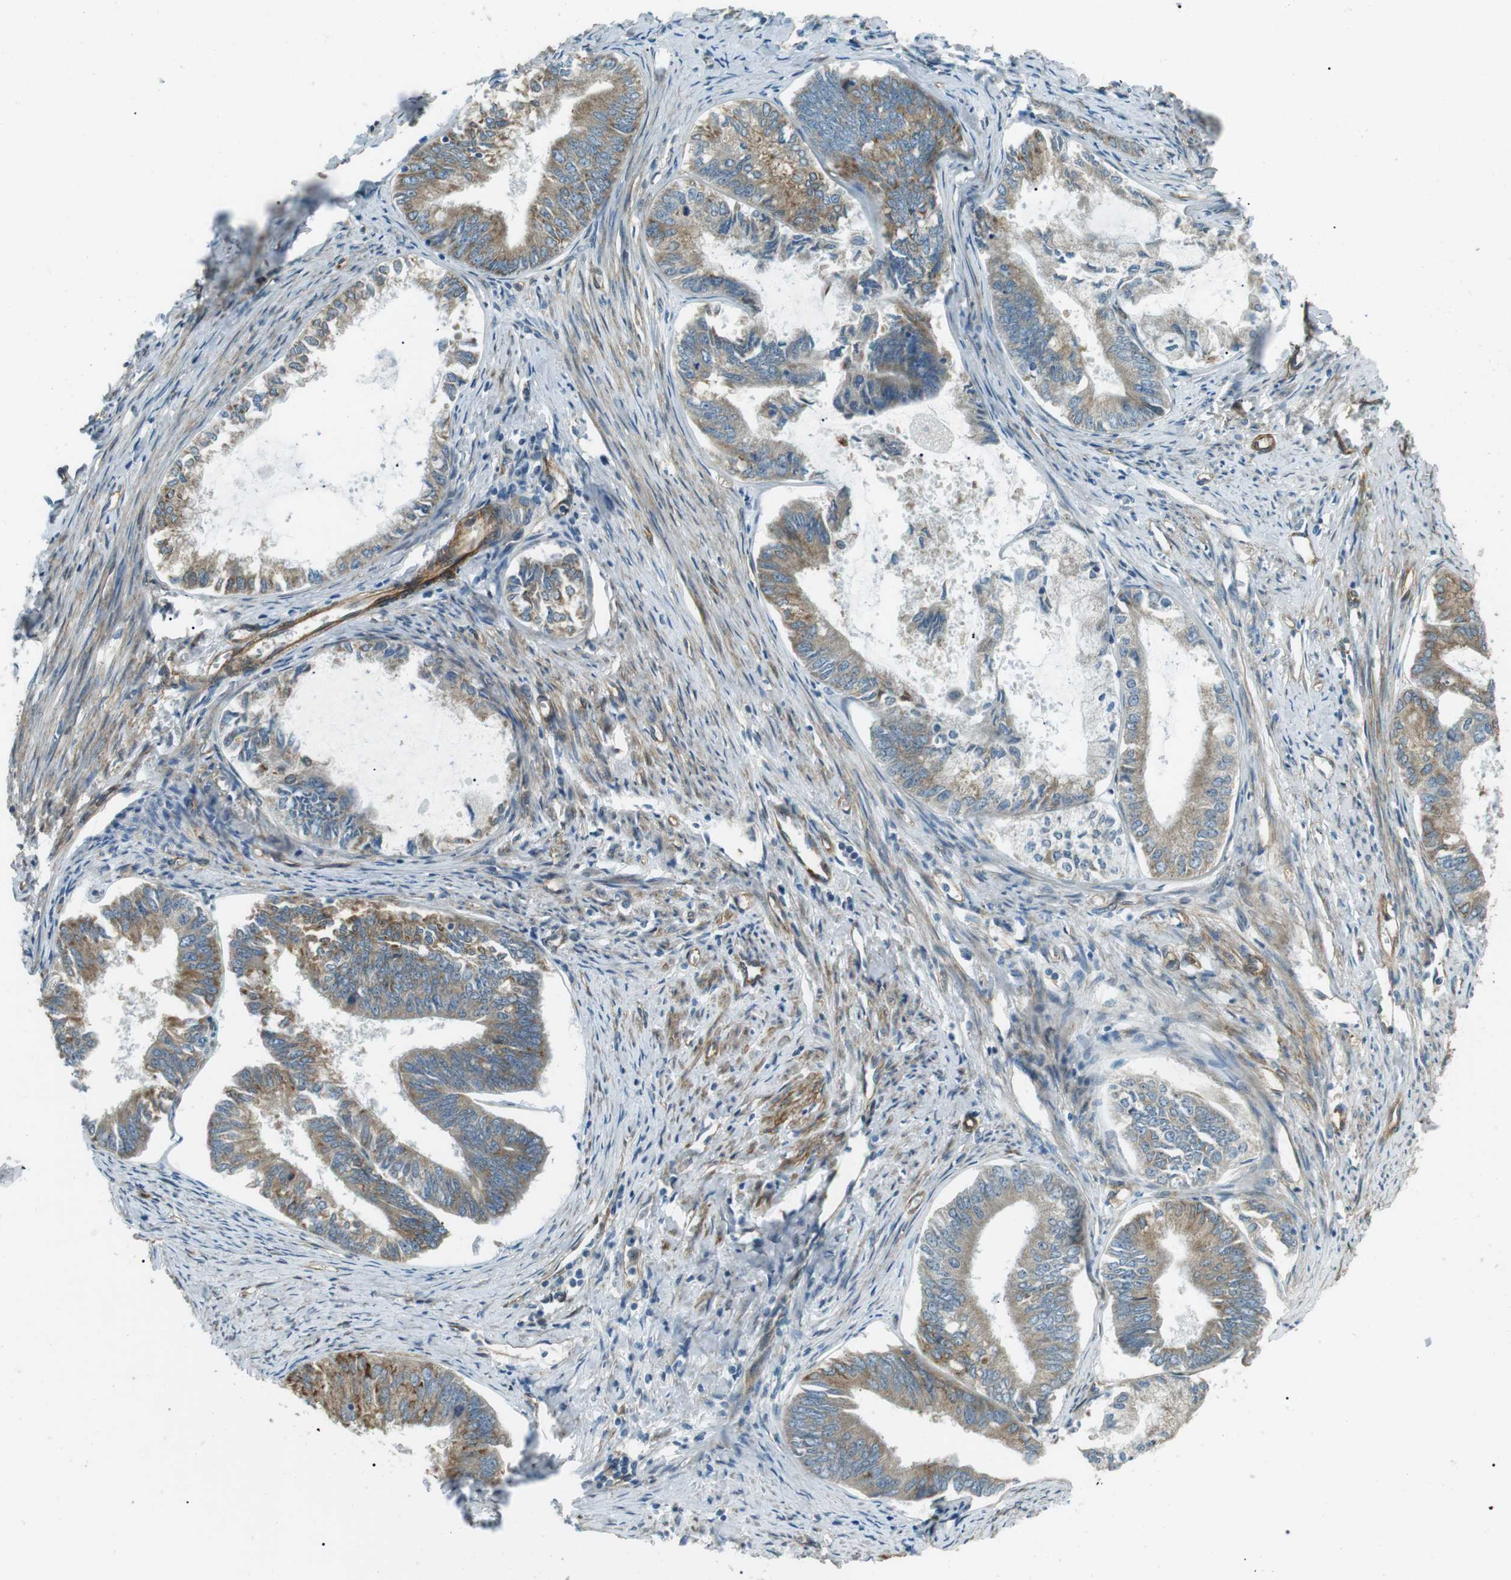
{"staining": {"intensity": "moderate", "quantity": ">75%", "location": "cytoplasmic/membranous"}, "tissue": "endometrial cancer", "cell_type": "Tumor cells", "image_type": "cancer", "snomed": [{"axis": "morphology", "description": "Adenocarcinoma, NOS"}, {"axis": "topography", "description": "Endometrium"}], "caption": "An immunohistochemistry (IHC) histopathology image of neoplastic tissue is shown. Protein staining in brown shows moderate cytoplasmic/membranous positivity in endometrial cancer (adenocarcinoma) within tumor cells.", "gene": "ODR4", "patient": {"sex": "female", "age": 86}}